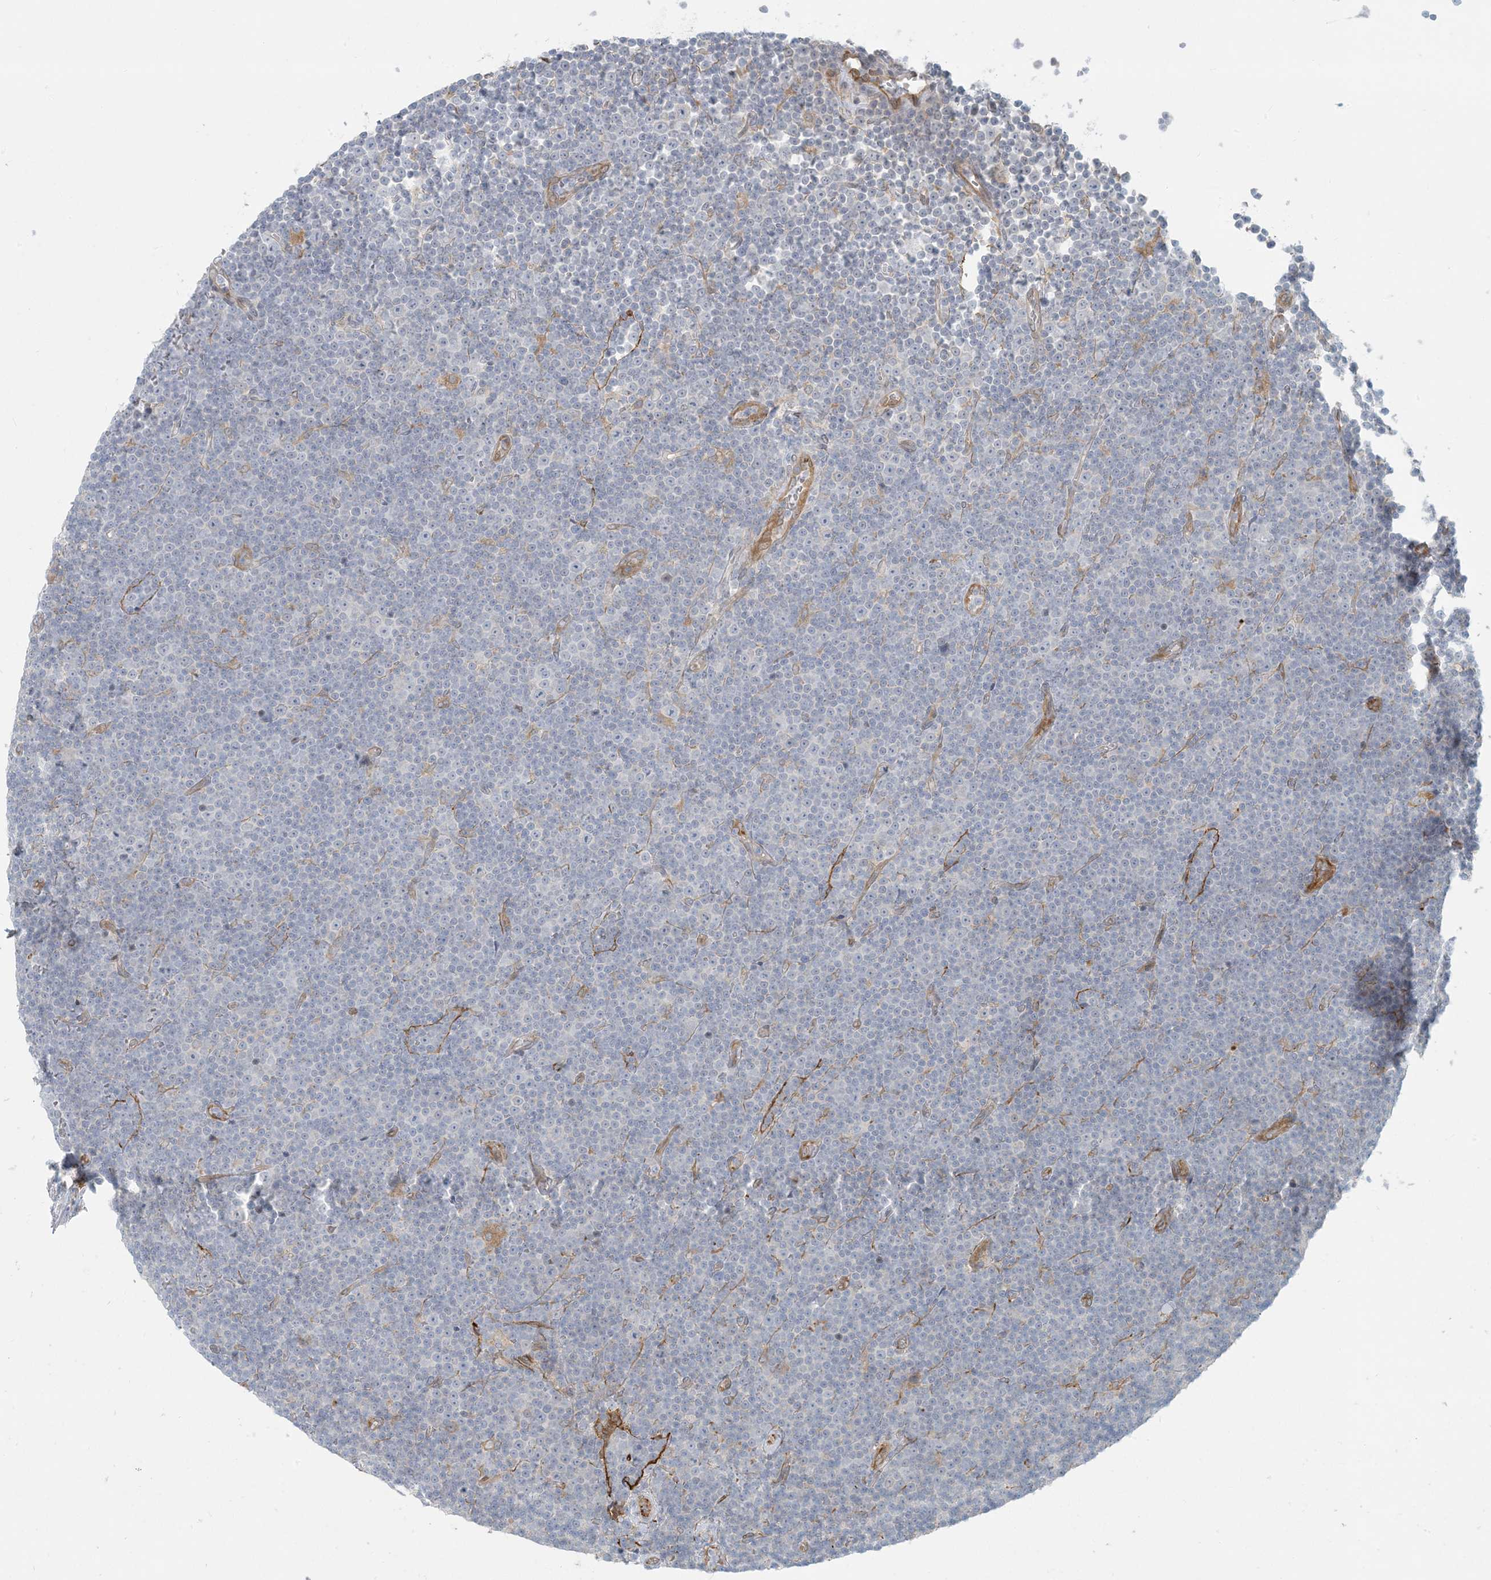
{"staining": {"intensity": "negative", "quantity": "none", "location": "none"}, "tissue": "lymphoma", "cell_type": "Tumor cells", "image_type": "cancer", "snomed": [{"axis": "morphology", "description": "Malignant lymphoma, non-Hodgkin's type, Low grade"}, {"axis": "topography", "description": "Lymph node"}], "caption": "IHC image of neoplastic tissue: human lymphoma stained with DAB displays no significant protein staining in tumor cells.", "gene": "BCORL1", "patient": {"sex": "female", "age": 67}}